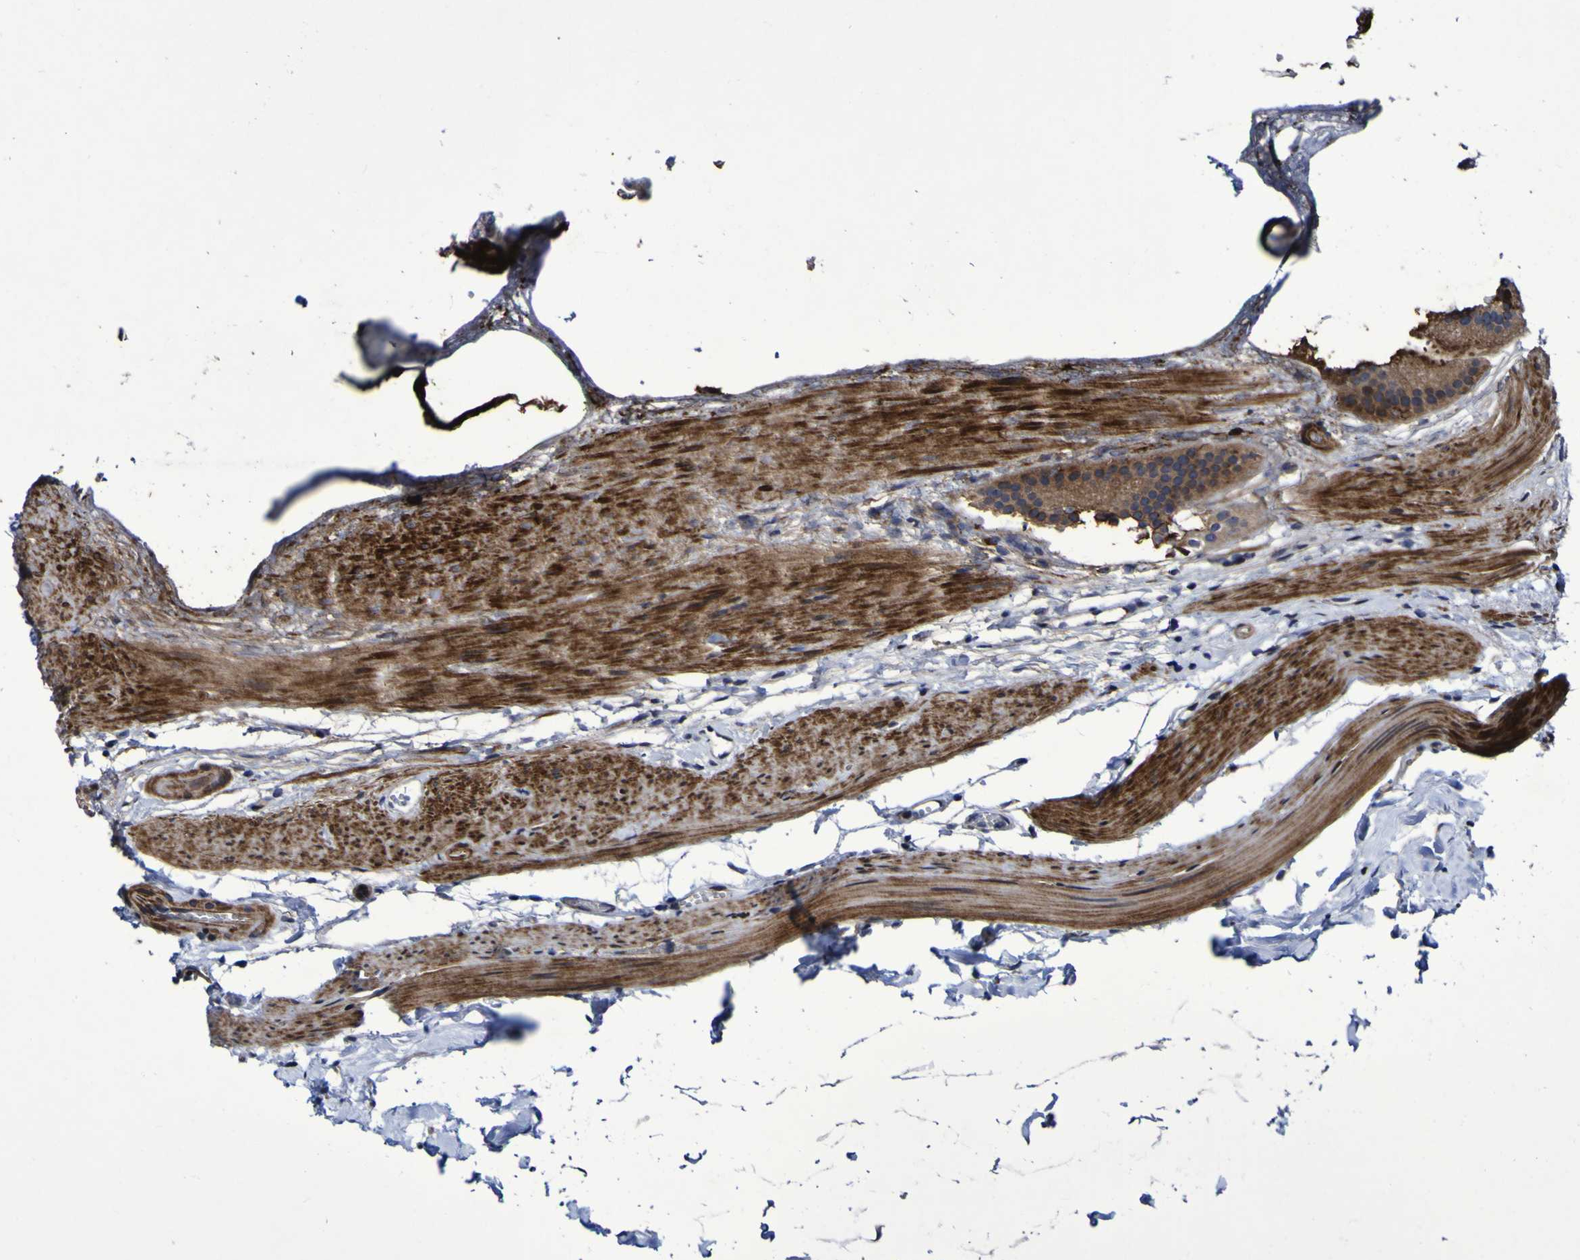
{"staining": {"intensity": "moderate", "quantity": ">75%", "location": "cytoplasmic/membranous,nuclear"}, "tissue": "gallbladder", "cell_type": "Glandular cells", "image_type": "normal", "snomed": [{"axis": "morphology", "description": "Normal tissue, NOS"}, {"axis": "topography", "description": "Gallbladder"}], "caption": "The photomicrograph shows a brown stain indicating the presence of a protein in the cytoplasmic/membranous,nuclear of glandular cells in gallbladder.", "gene": "MGLL", "patient": {"sex": "female", "age": 64}}